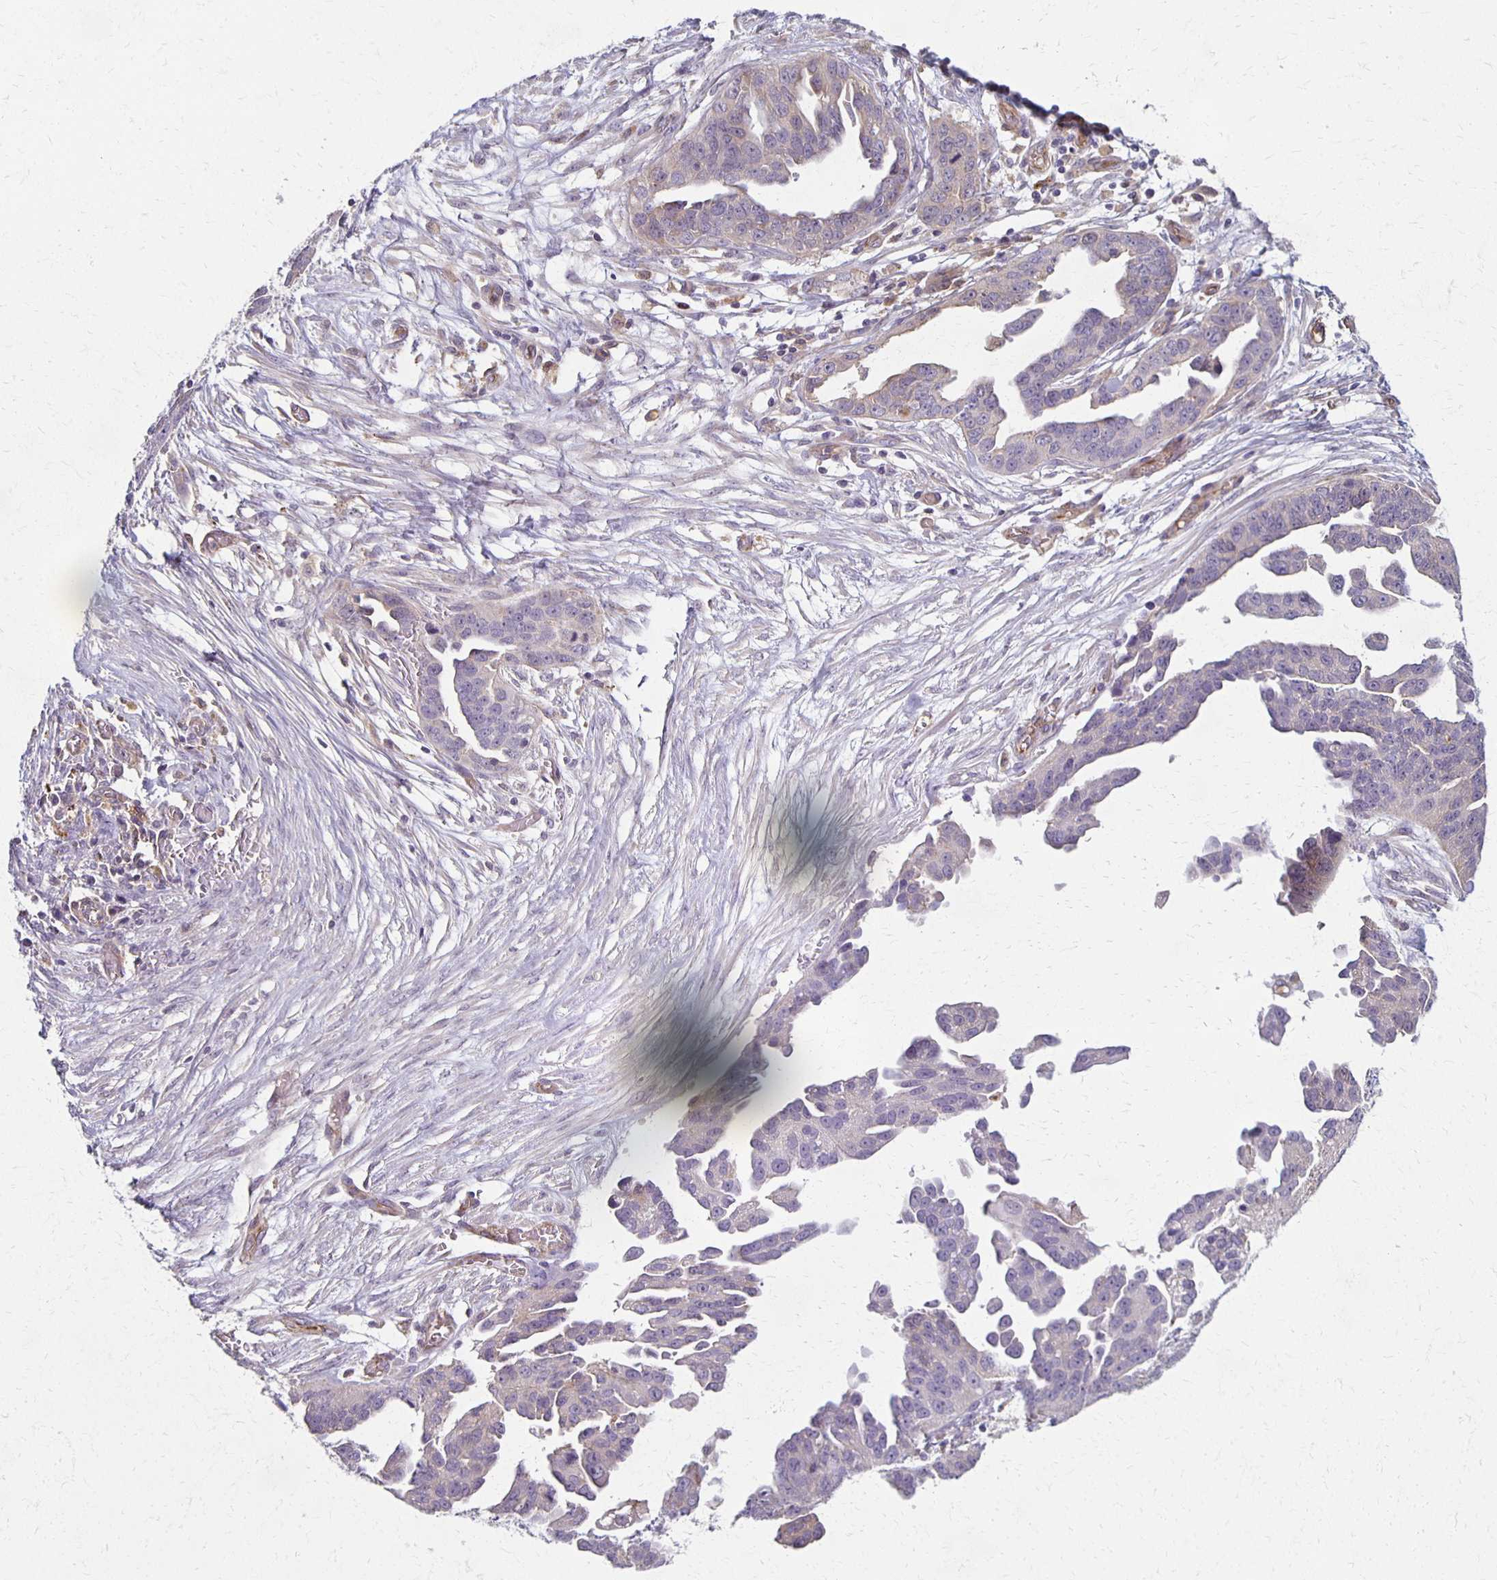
{"staining": {"intensity": "weak", "quantity": "<25%", "location": "cytoplasmic/membranous"}, "tissue": "ovarian cancer", "cell_type": "Tumor cells", "image_type": "cancer", "snomed": [{"axis": "morphology", "description": "Cystadenocarcinoma, serous, NOS"}, {"axis": "topography", "description": "Ovary"}], "caption": "DAB (3,3'-diaminobenzidine) immunohistochemical staining of human ovarian serous cystadenocarcinoma demonstrates no significant expression in tumor cells.", "gene": "GPX4", "patient": {"sex": "female", "age": 75}}